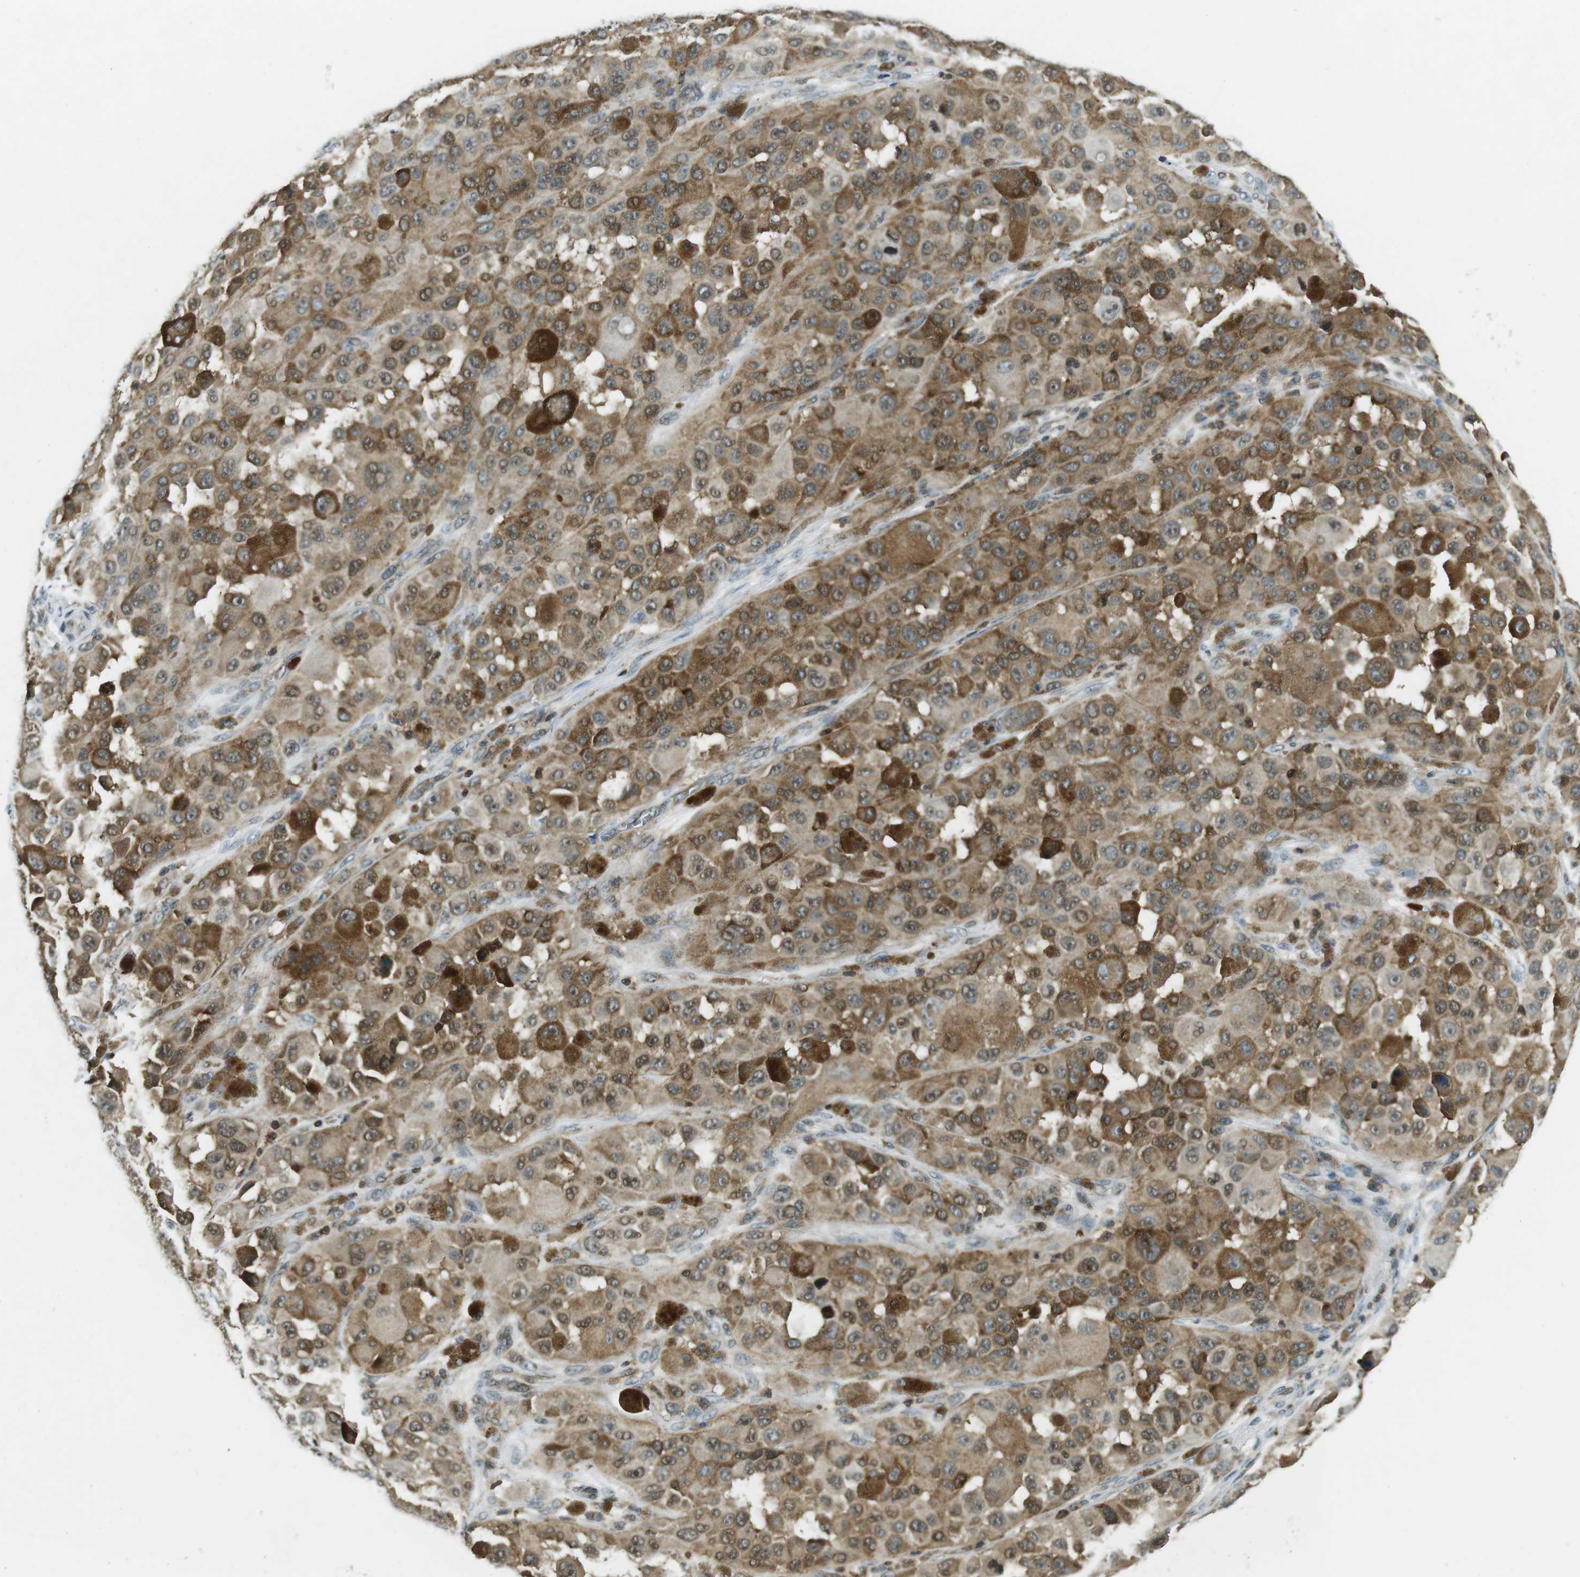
{"staining": {"intensity": "moderate", "quantity": ">75%", "location": "cytoplasmic/membranous"}, "tissue": "melanoma", "cell_type": "Tumor cells", "image_type": "cancer", "snomed": [{"axis": "morphology", "description": "Malignant melanoma, NOS"}, {"axis": "topography", "description": "Skin"}], "caption": "Malignant melanoma stained with DAB (3,3'-diaminobenzidine) IHC shows medium levels of moderate cytoplasmic/membranous staining in about >75% of tumor cells. The staining was performed using DAB (3,3'-diaminobenzidine) to visualize the protein expression in brown, while the nuclei were stained in blue with hematoxylin (Magnification: 20x).", "gene": "STK10", "patient": {"sex": "male", "age": 96}}